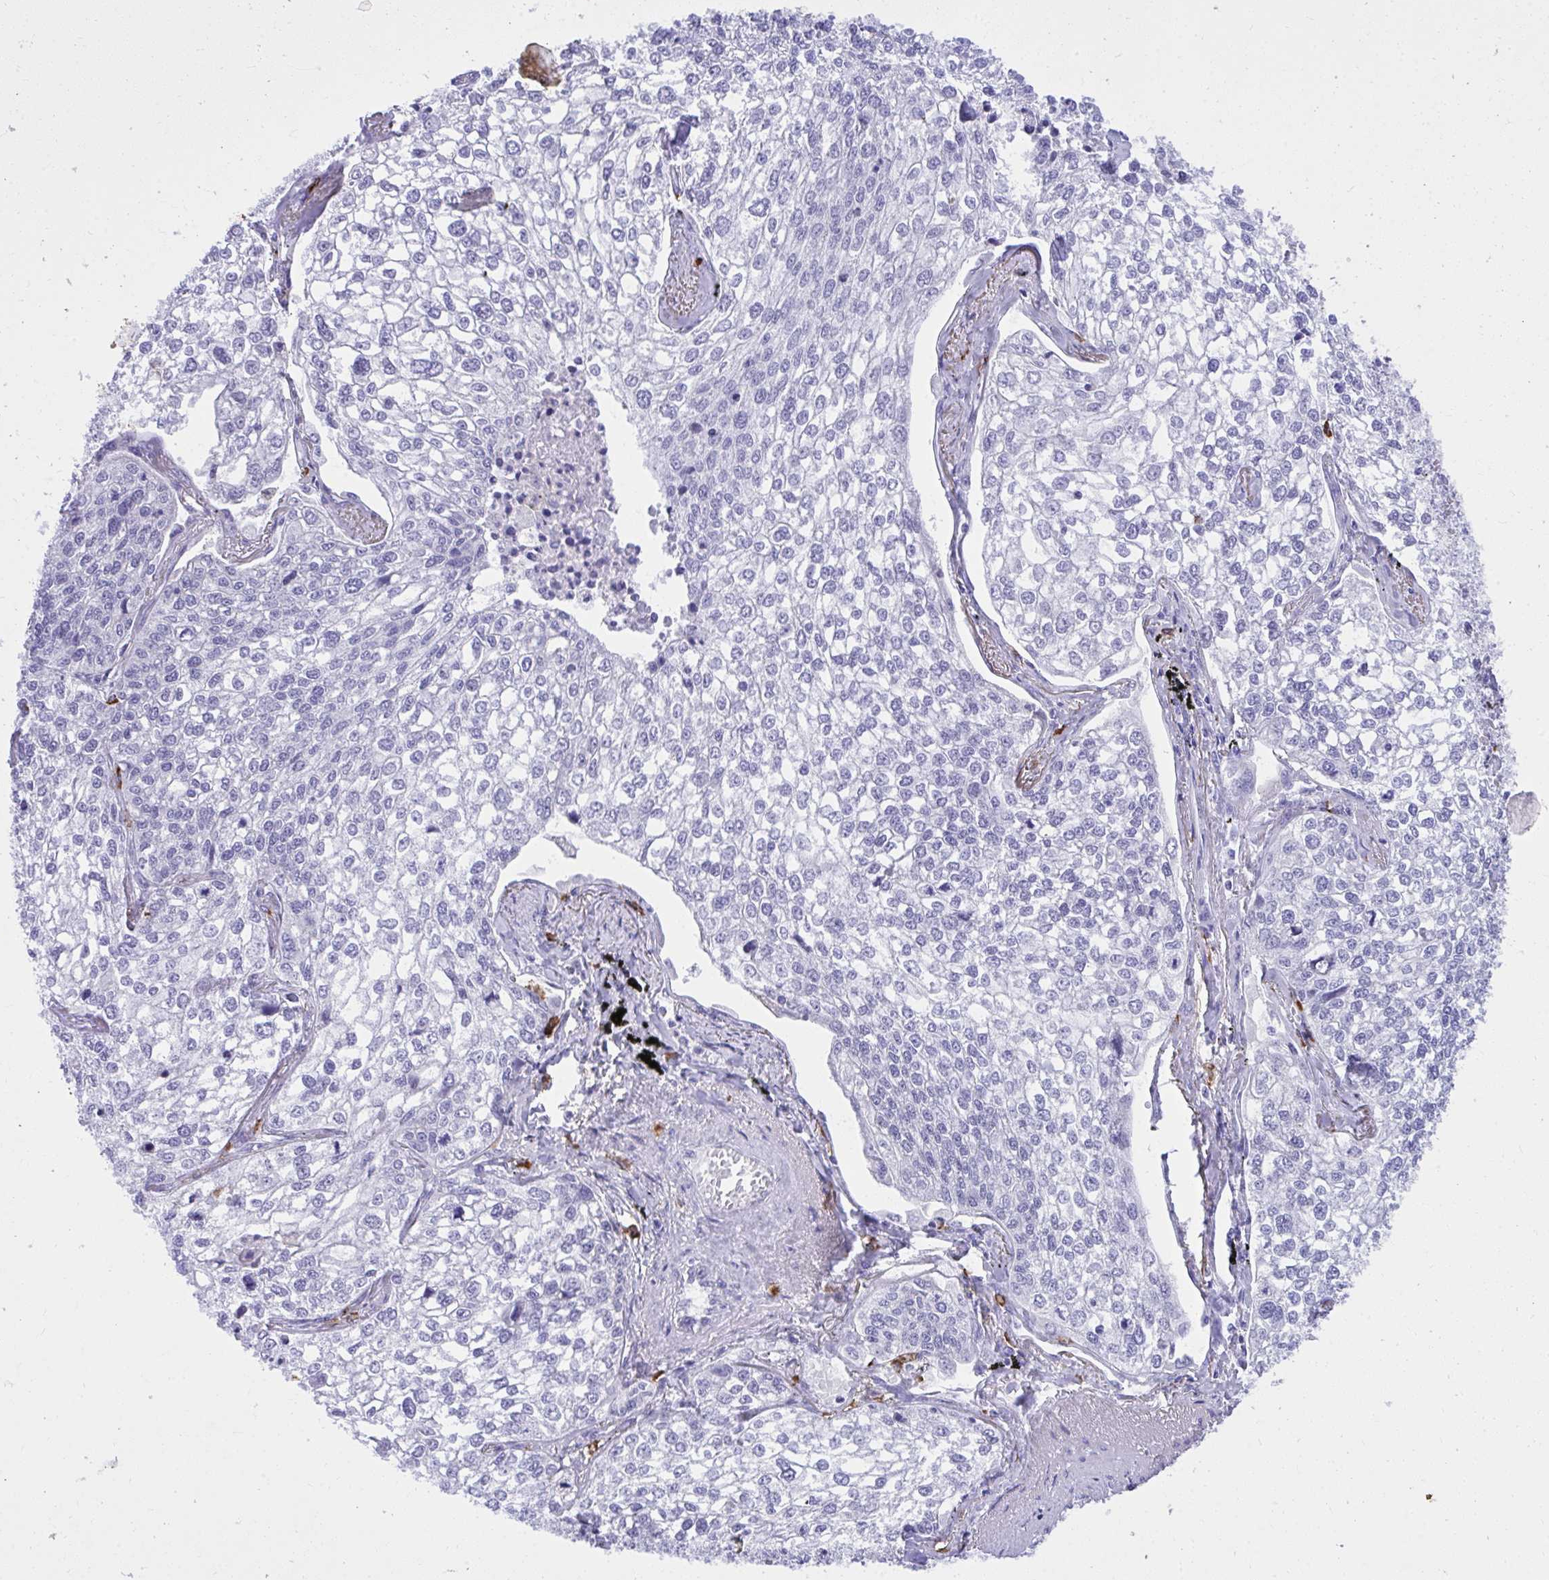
{"staining": {"intensity": "negative", "quantity": "none", "location": "none"}, "tissue": "lung cancer", "cell_type": "Tumor cells", "image_type": "cancer", "snomed": [{"axis": "morphology", "description": "Squamous cell carcinoma, NOS"}, {"axis": "topography", "description": "Lung"}], "caption": "Tumor cells are negative for protein expression in human squamous cell carcinoma (lung).", "gene": "PSD", "patient": {"sex": "male", "age": 74}}